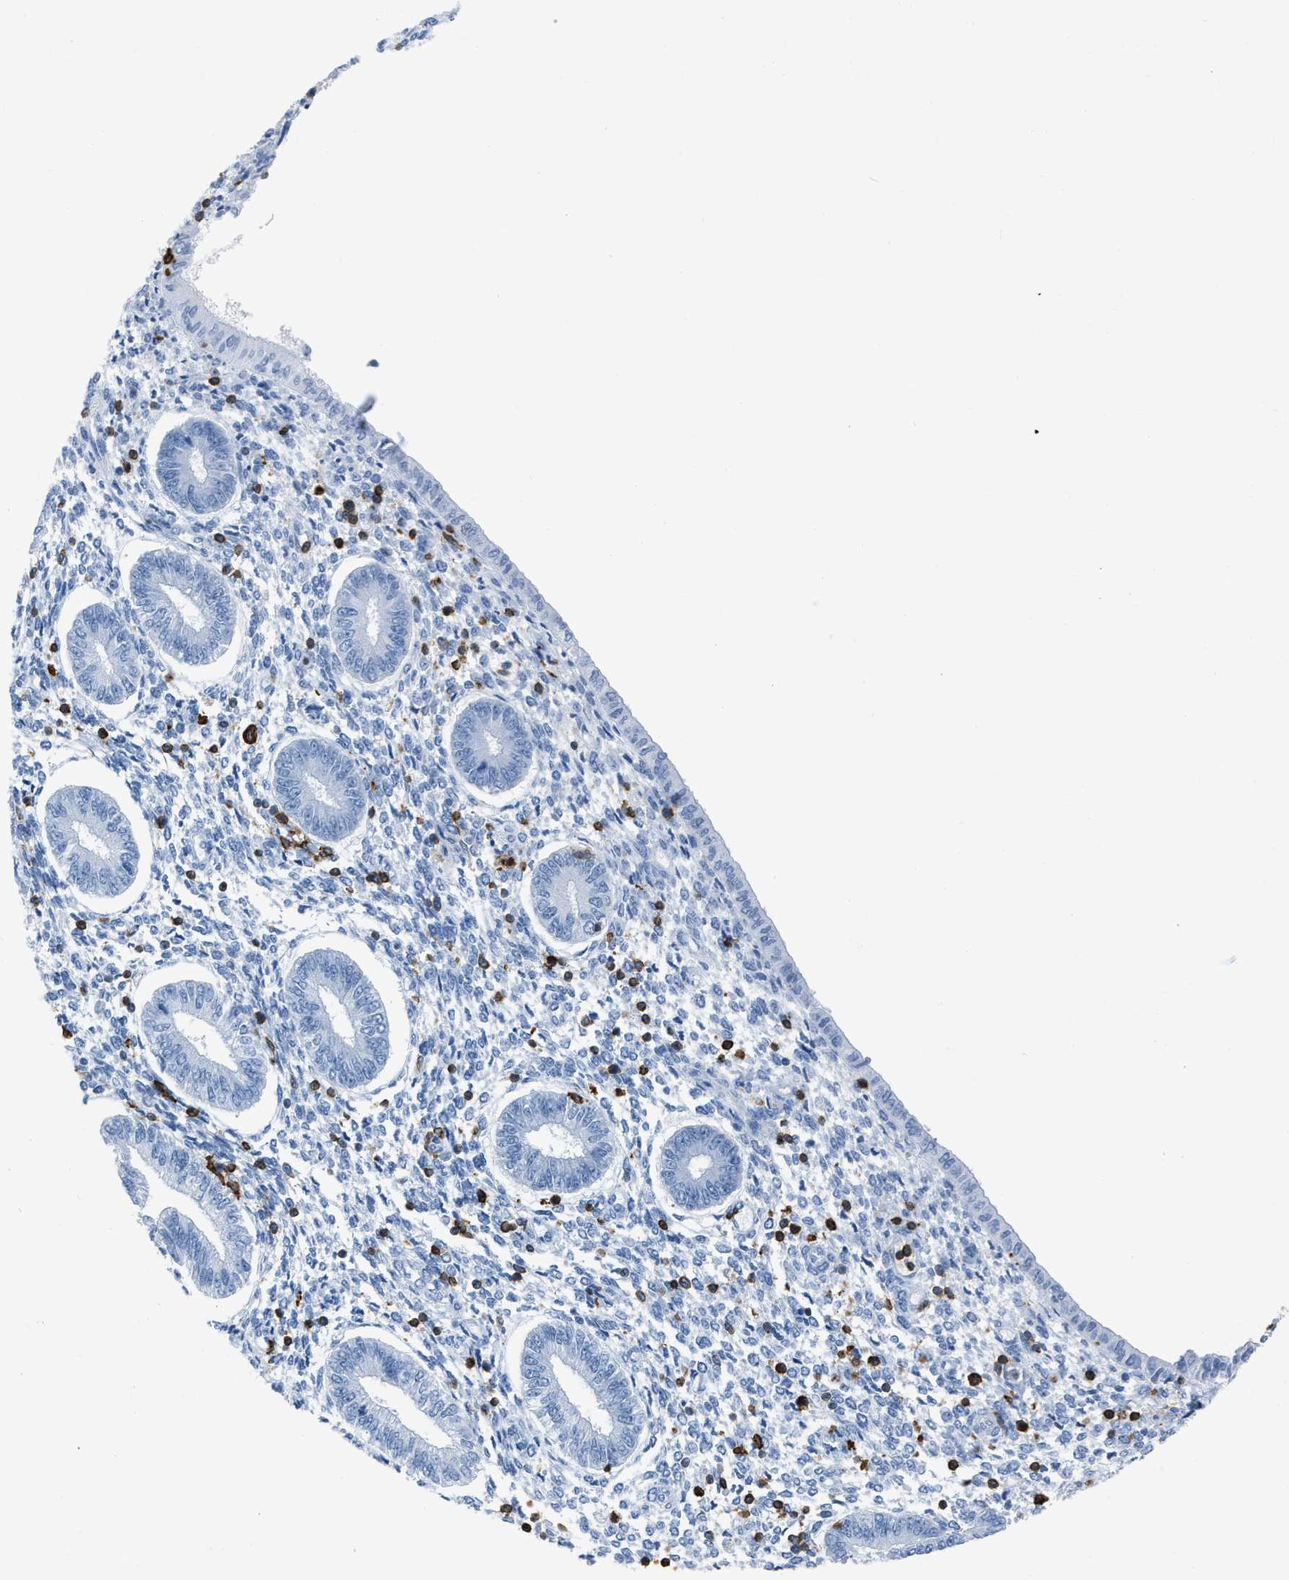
{"staining": {"intensity": "negative", "quantity": "none", "location": "none"}, "tissue": "endometrium", "cell_type": "Cells in endometrial stroma", "image_type": "normal", "snomed": [{"axis": "morphology", "description": "Normal tissue, NOS"}, {"axis": "topography", "description": "Endometrium"}], "caption": "An immunohistochemistry micrograph of unremarkable endometrium is shown. There is no staining in cells in endometrial stroma of endometrium.", "gene": "LSP1", "patient": {"sex": "female", "age": 50}}